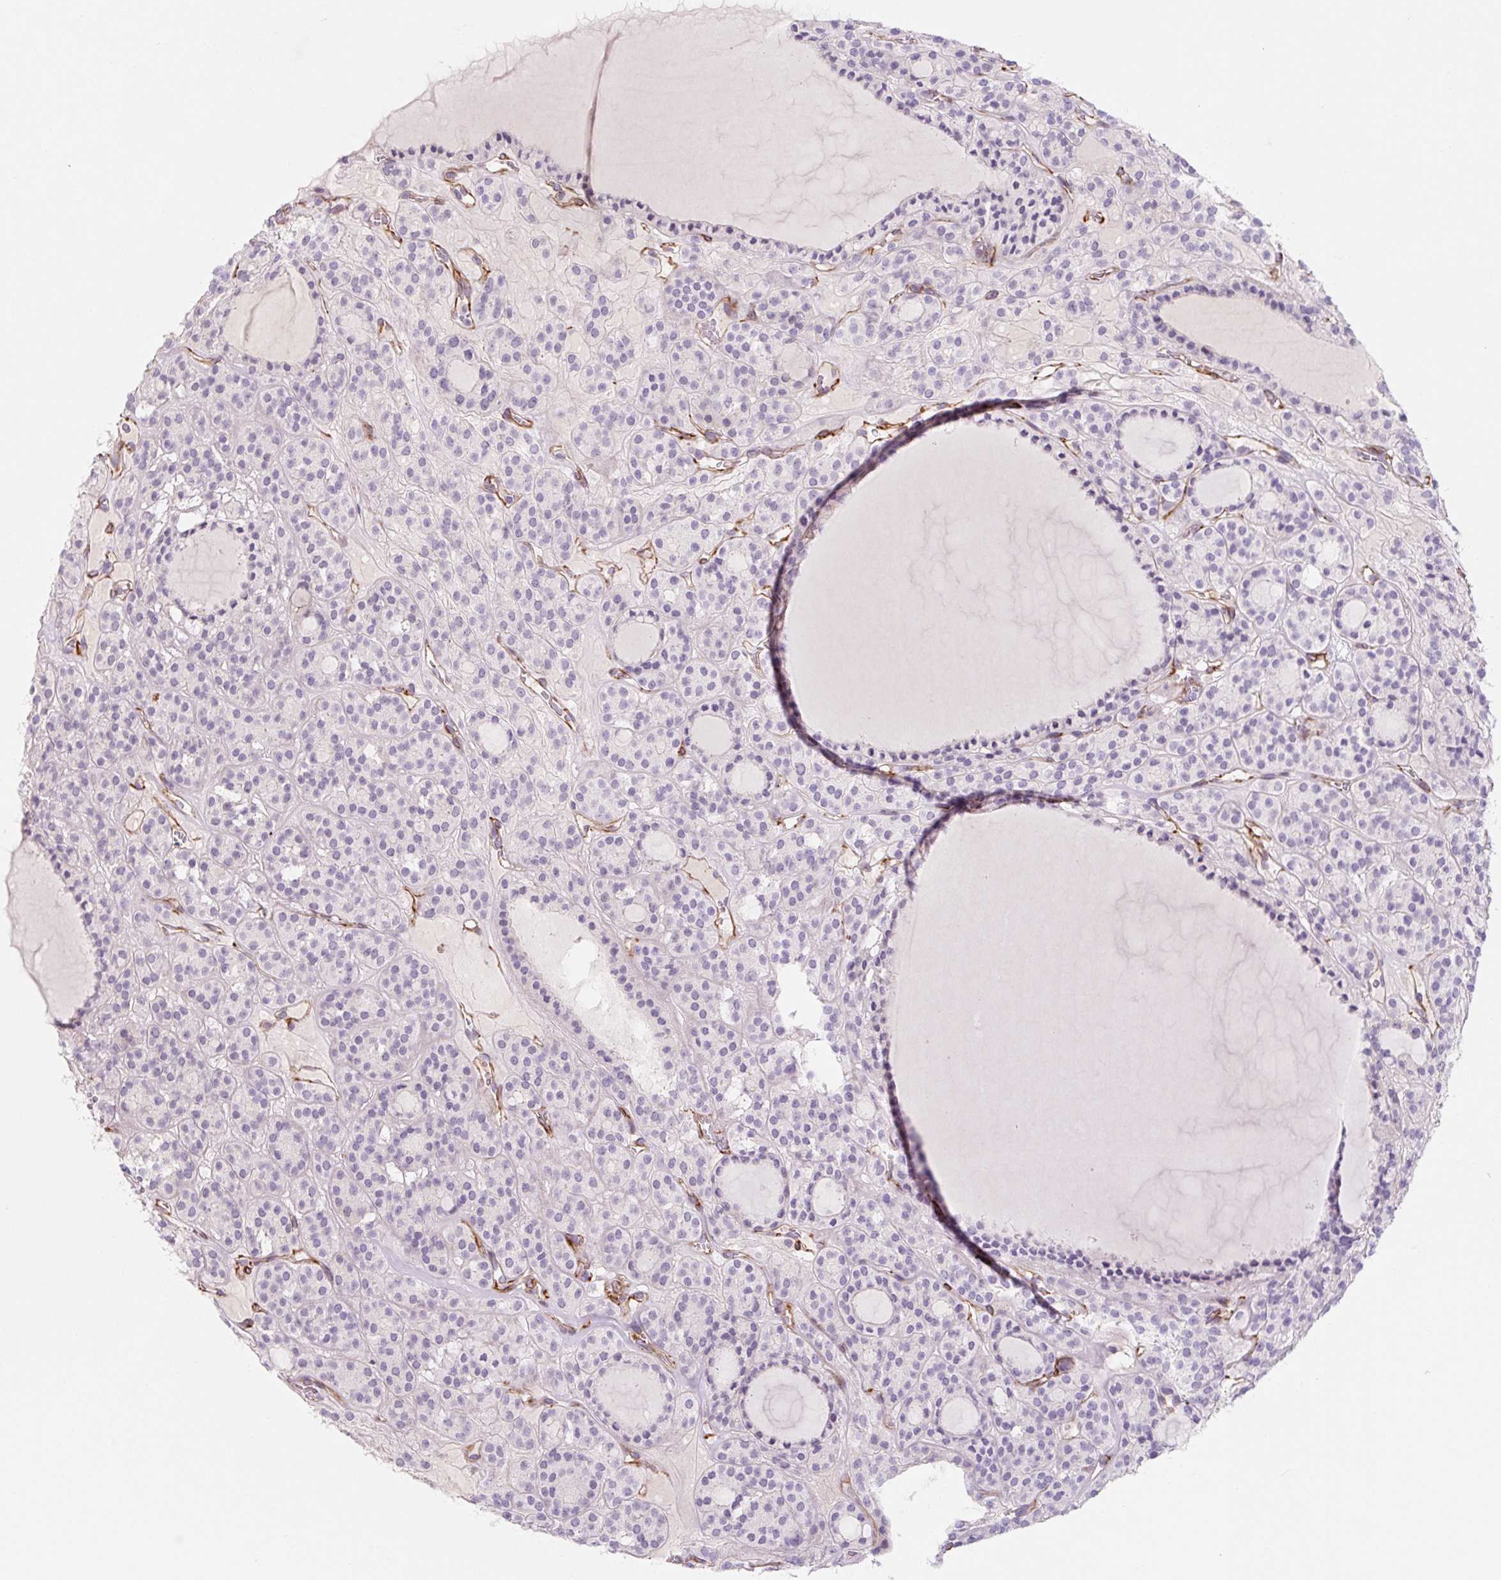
{"staining": {"intensity": "negative", "quantity": "none", "location": "none"}, "tissue": "thyroid cancer", "cell_type": "Tumor cells", "image_type": "cancer", "snomed": [{"axis": "morphology", "description": "Follicular adenoma carcinoma, NOS"}, {"axis": "topography", "description": "Thyroid gland"}], "caption": "High magnification brightfield microscopy of thyroid cancer stained with DAB (brown) and counterstained with hematoxylin (blue): tumor cells show no significant expression.", "gene": "CCL25", "patient": {"sex": "female", "age": 63}}